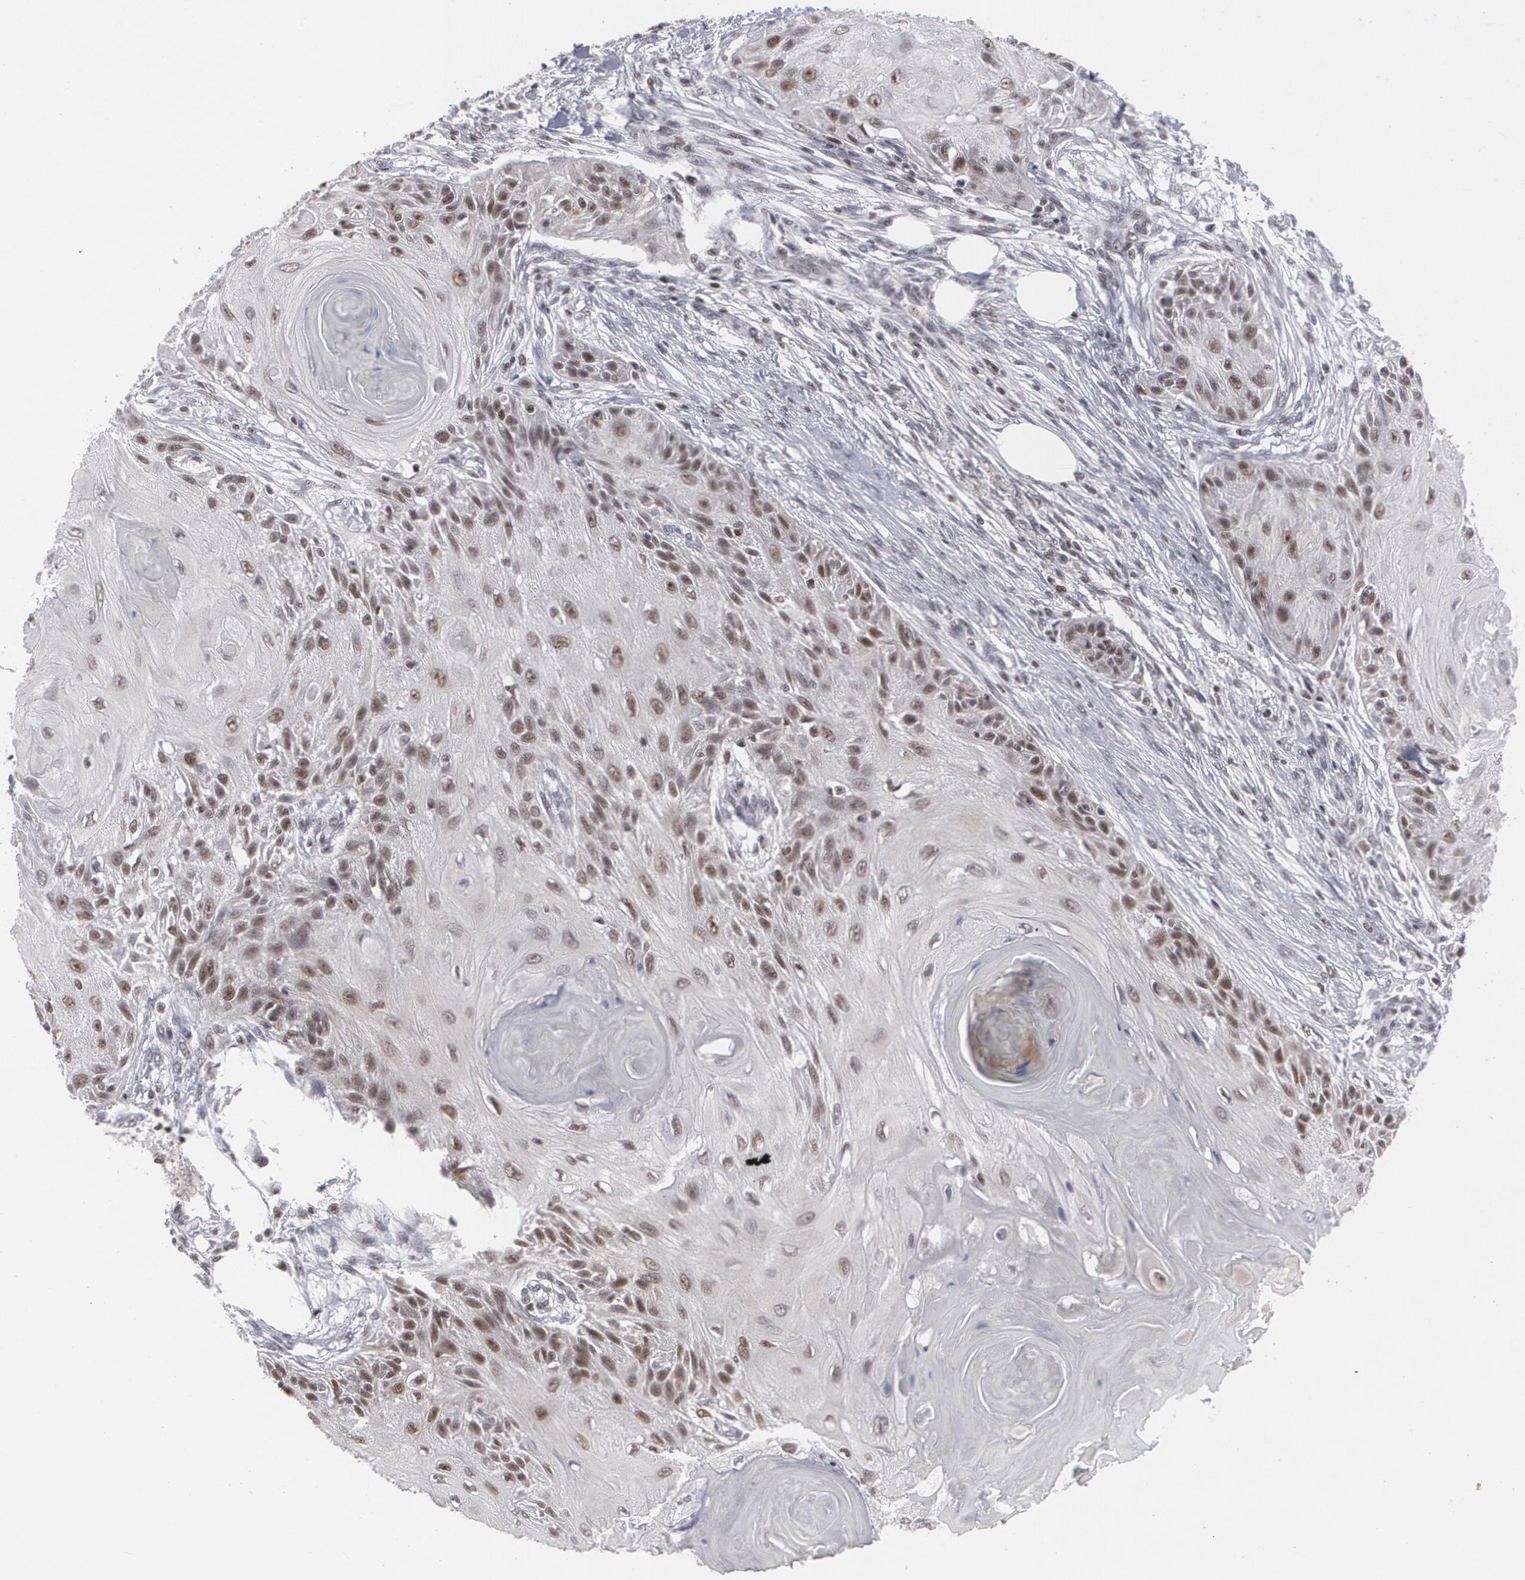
{"staining": {"intensity": "moderate", "quantity": "25%-75%", "location": "nuclear"}, "tissue": "skin cancer", "cell_type": "Tumor cells", "image_type": "cancer", "snomed": [{"axis": "morphology", "description": "Squamous cell carcinoma, NOS"}, {"axis": "topography", "description": "Skin"}], "caption": "Immunohistochemical staining of squamous cell carcinoma (skin) displays moderate nuclear protein staining in approximately 25%-75% of tumor cells.", "gene": "MCL1", "patient": {"sex": "female", "age": 88}}